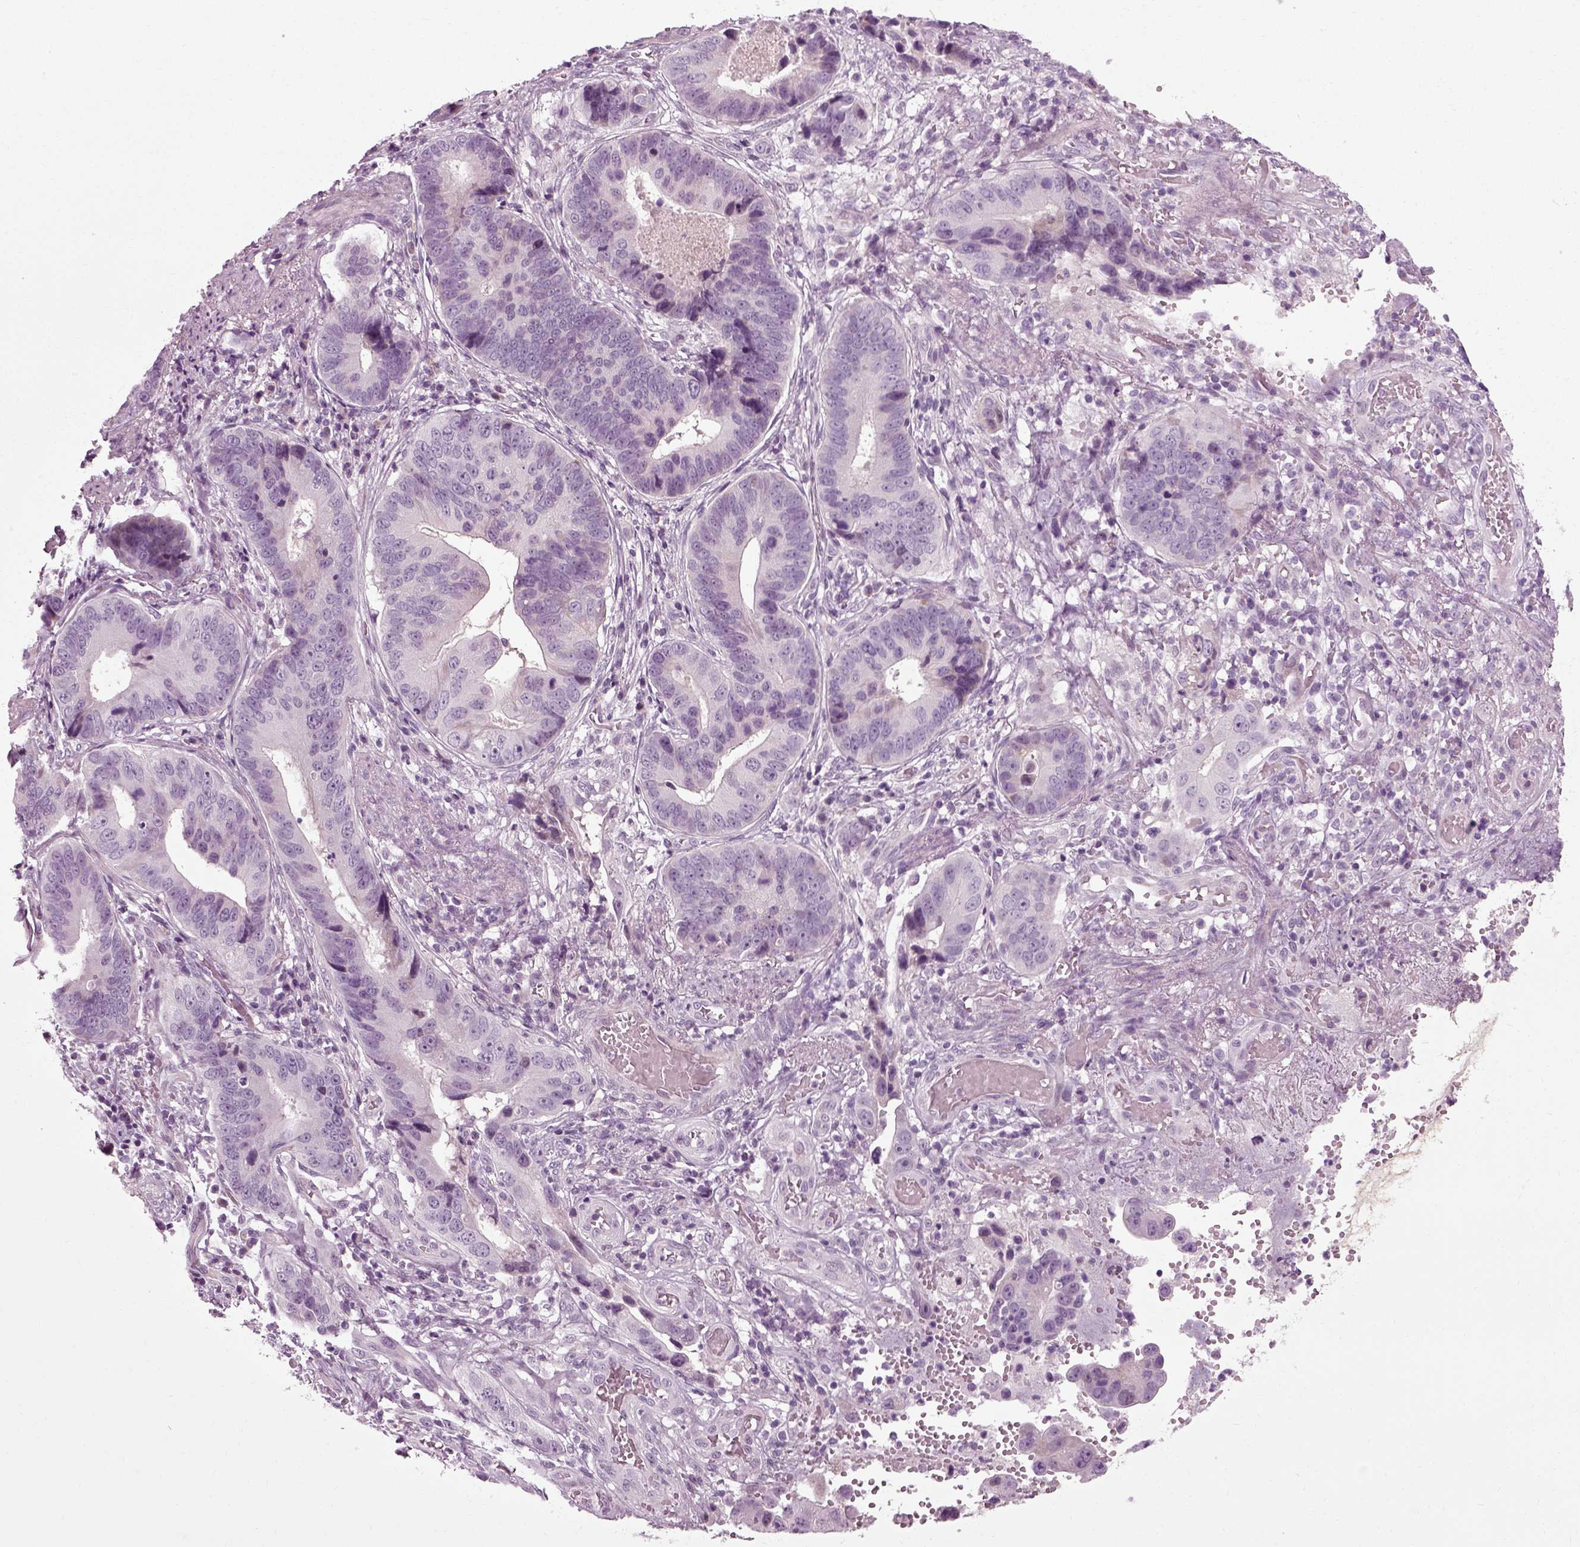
{"staining": {"intensity": "negative", "quantity": "none", "location": "none"}, "tissue": "stomach cancer", "cell_type": "Tumor cells", "image_type": "cancer", "snomed": [{"axis": "morphology", "description": "Adenocarcinoma, NOS"}, {"axis": "topography", "description": "Stomach"}], "caption": "Stomach cancer (adenocarcinoma) stained for a protein using IHC exhibits no staining tumor cells.", "gene": "SCG5", "patient": {"sex": "male", "age": 84}}